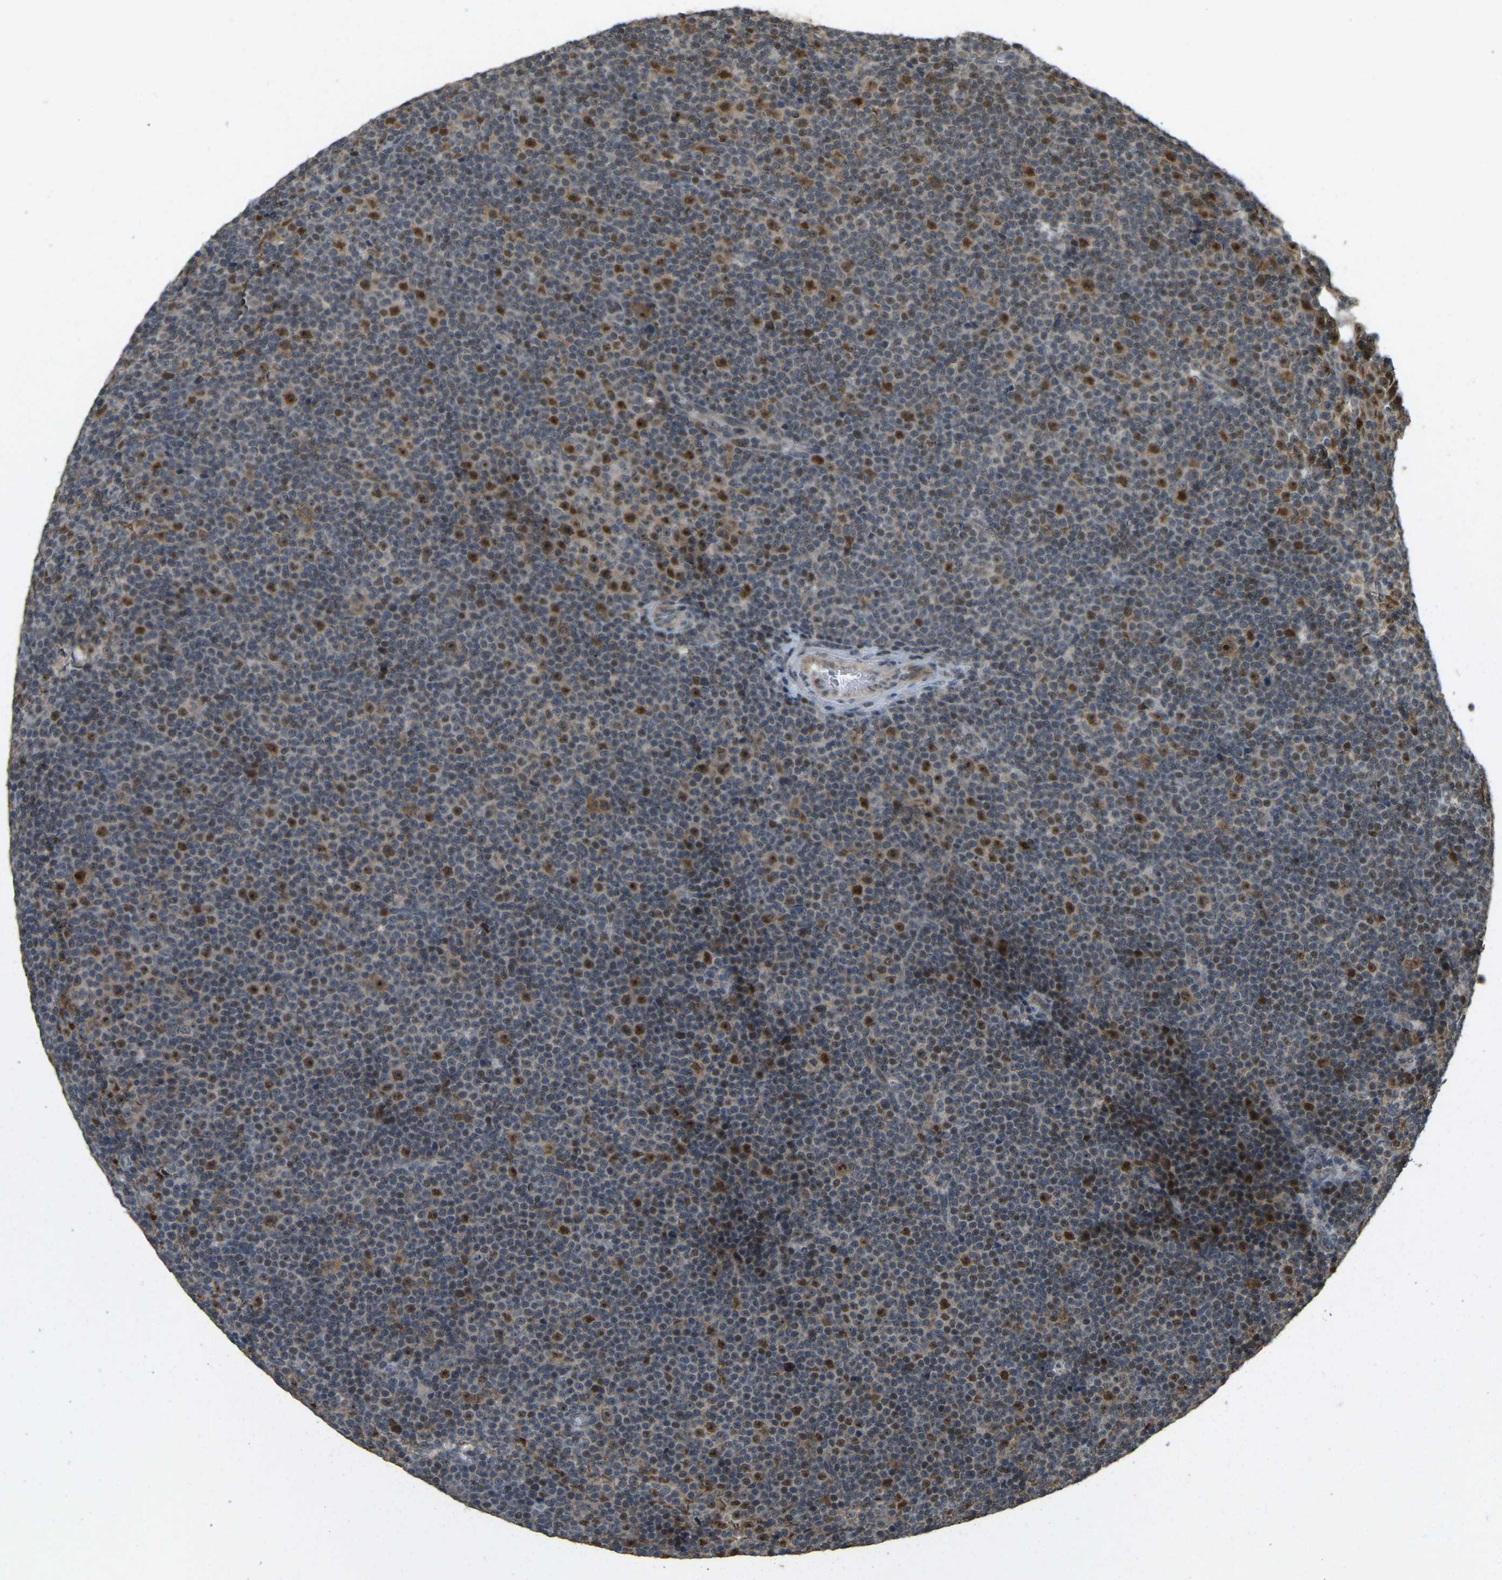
{"staining": {"intensity": "strong", "quantity": "25%-75%", "location": "nuclear"}, "tissue": "lymphoma", "cell_type": "Tumor cells", "image_type": "cancer", "snomed": [{"axis": "morphology", "description": "Malignant lymphoma, non-Hodgkin's type, Low grade"}, {"axis": "topography", "description": "Lymph node"}], "caption": "Human lymphoma stained with a protein marker exhibits strong staining in tumor cells.", "gene": "BRF2", "patient": {"sex": "female", "age": 67}}